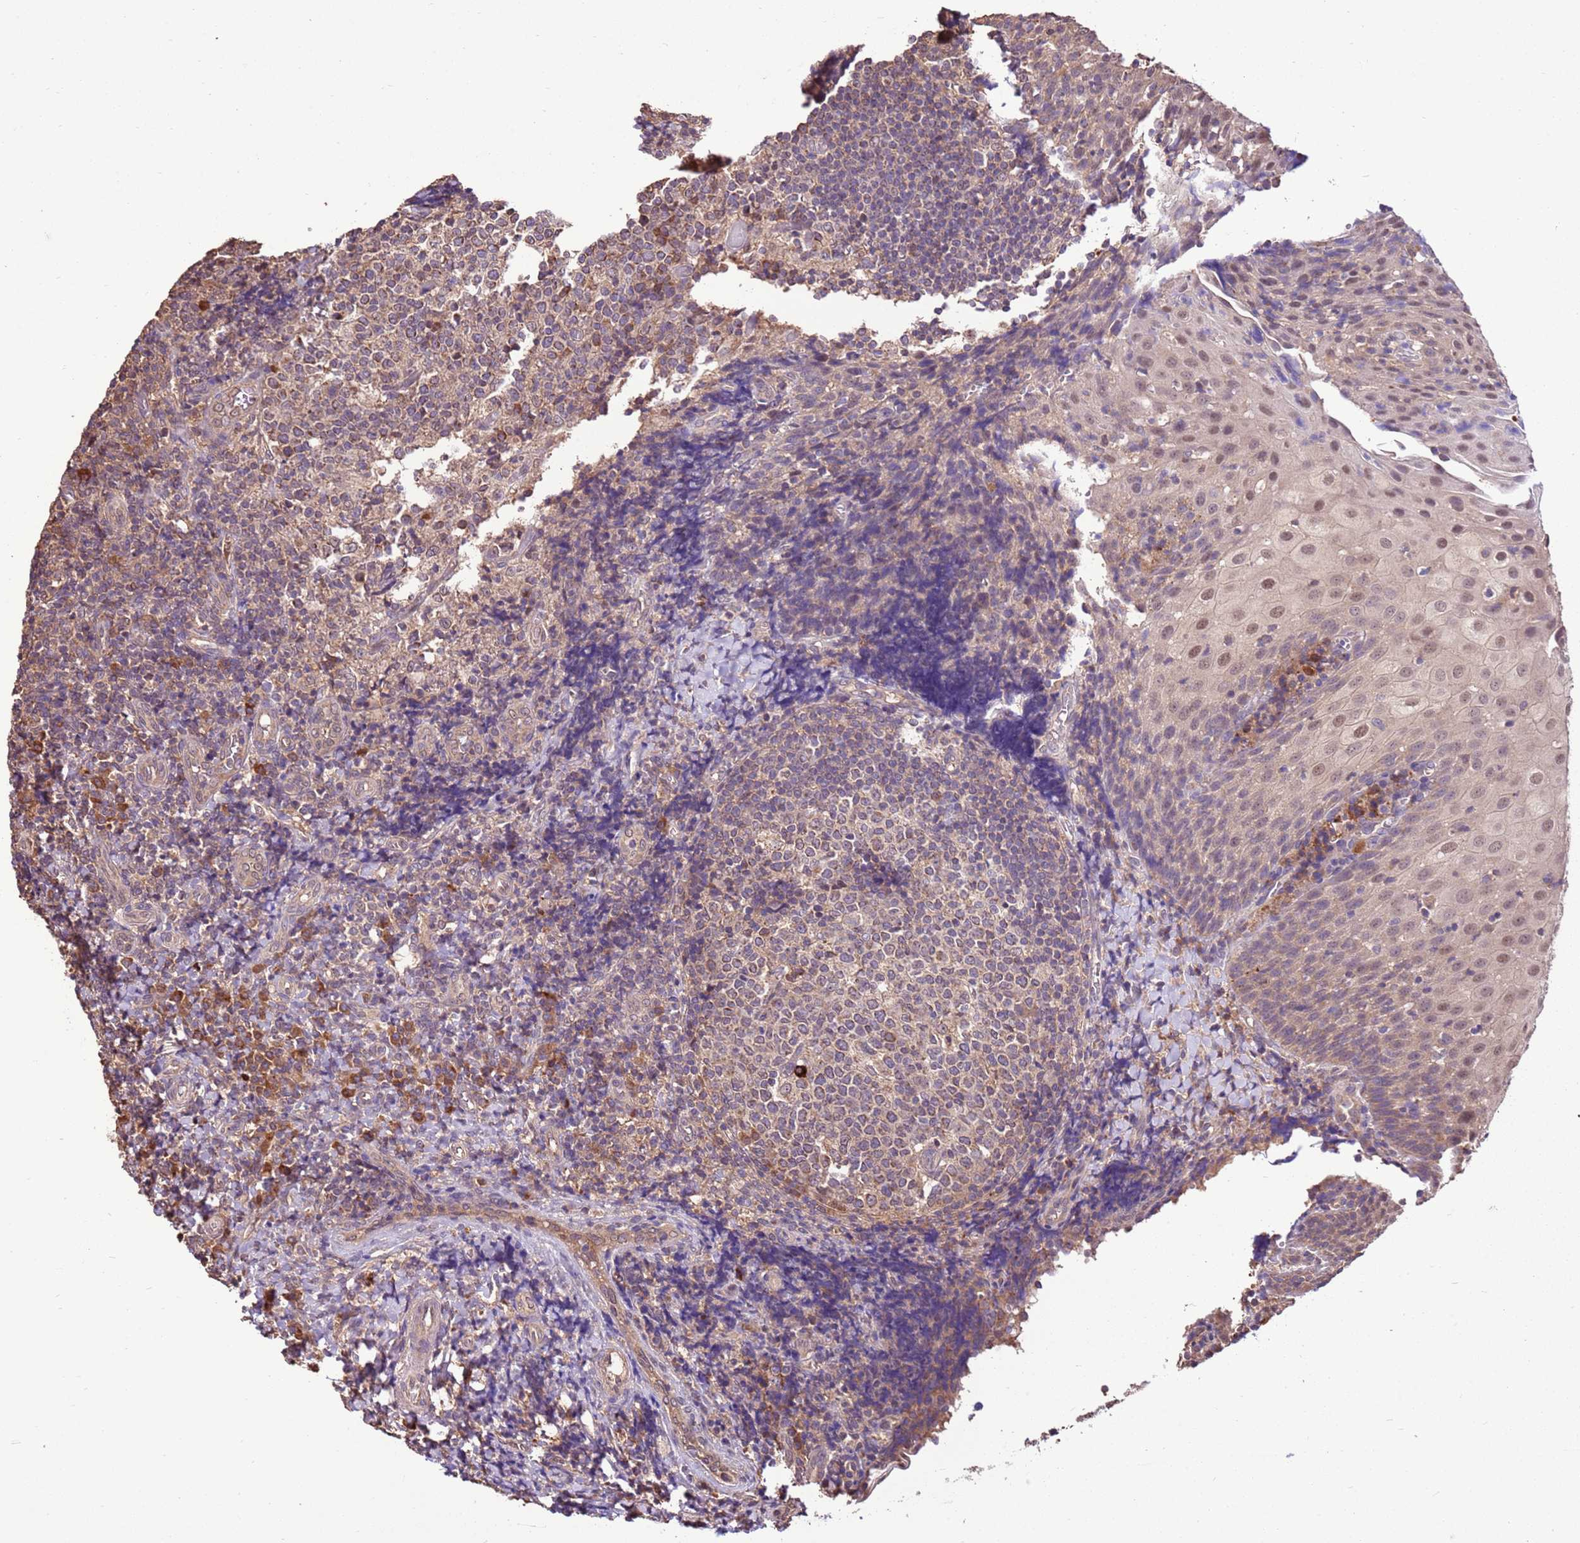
{"staining": {"intensity": "moderate", "quantity": "<25%", "location": "cytoplasmic/membranous"}, "tissue": "tonsil", "cell_type": "Germinal center cells", "image_type": "normal", "snomed": [{"axis": "morphology", "description": "Normal tissue, NOS"}, {"axis": "topography", "description": "Tonsil"}], "caption": "Moderate cytoplasmic/membranous positivity is present in approximately <25% of germinal center cells in unremarkable tonsil.", "gene": "BBS5", "patient": {"sex": "female", "age": 19}}